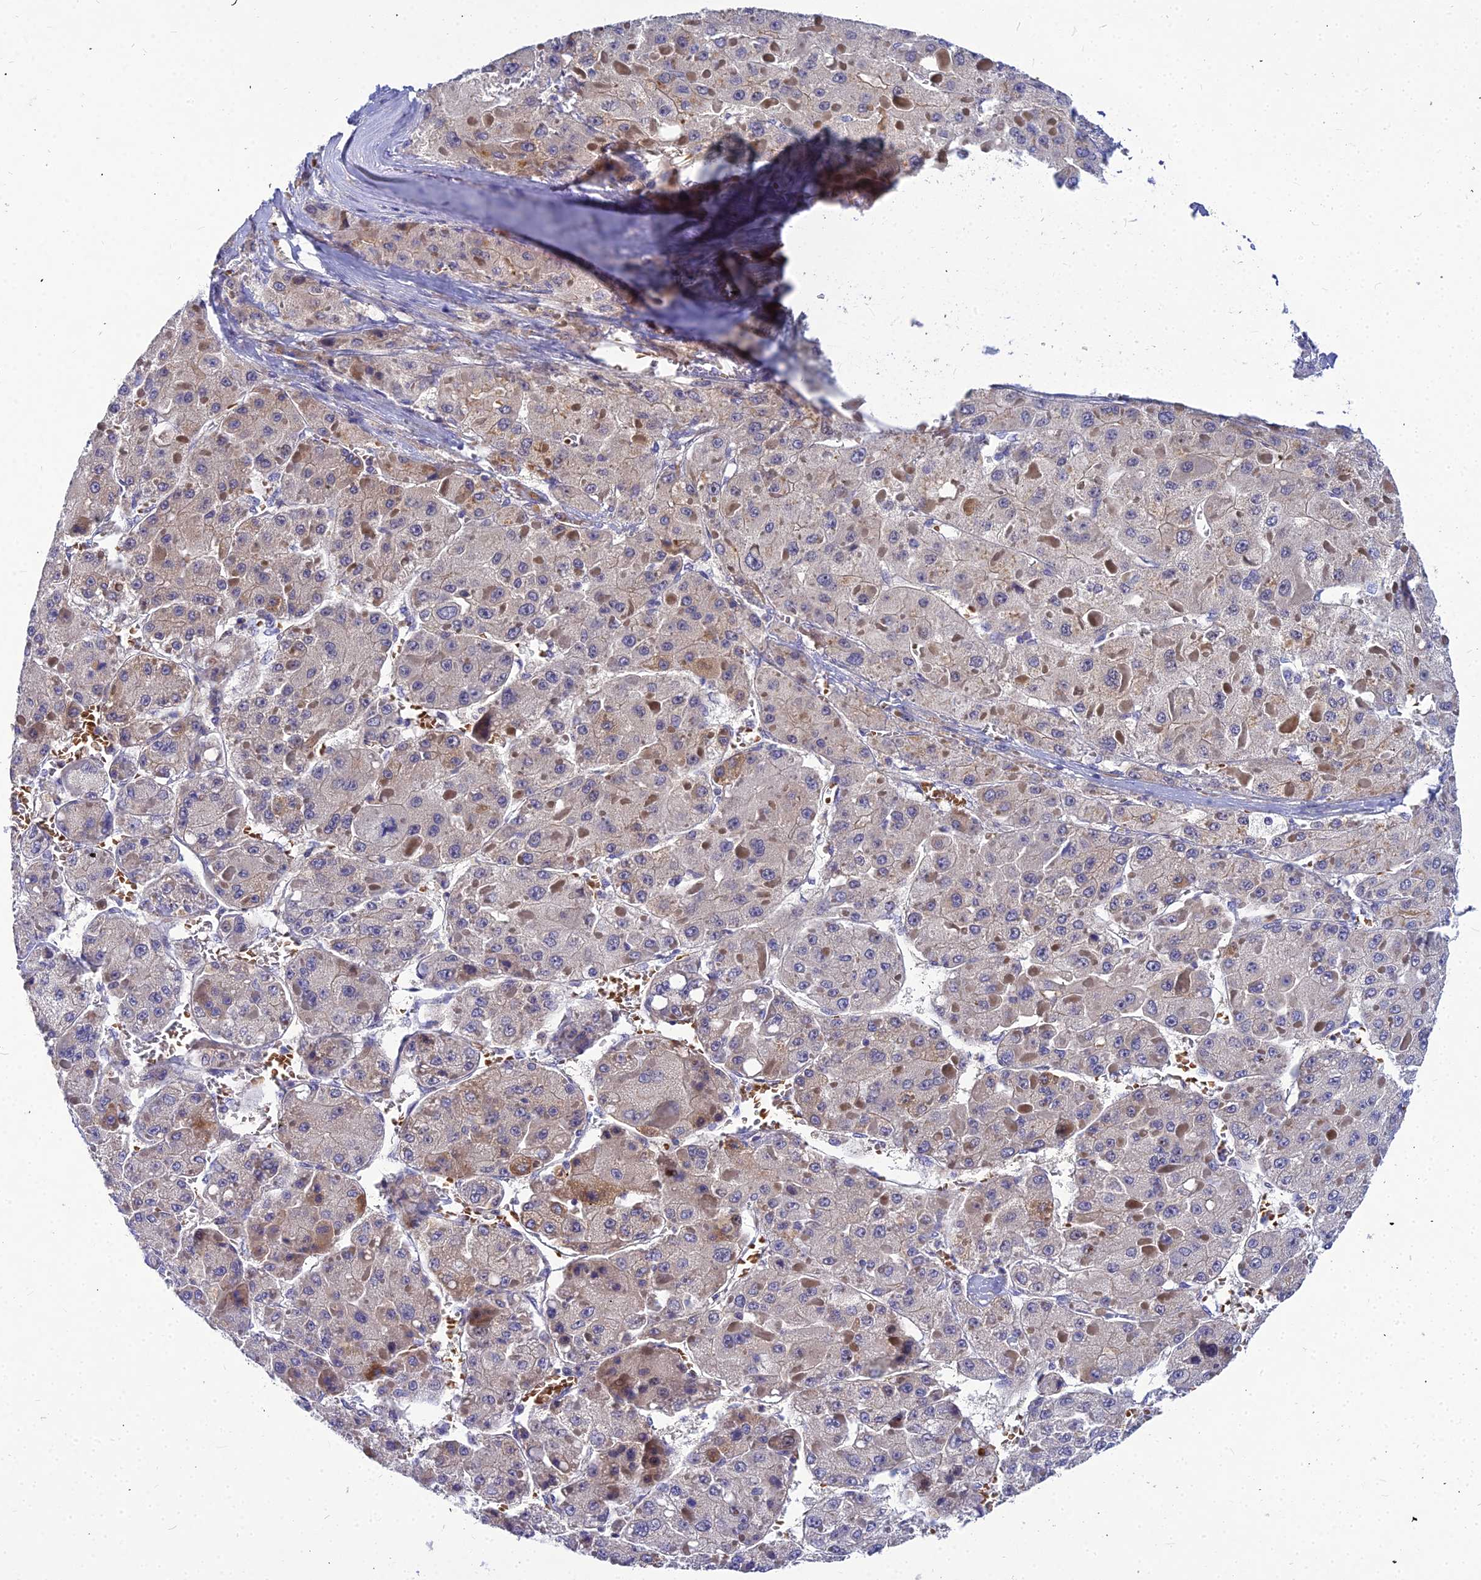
{"staining": {"intensity": "moderate", "quantity": "<25%", "location": "cytoplasmic/membranous"}, "tissue": "liver cancer", "cell_type": "Tumor cells", "image_type": "cancer", "snomed": [{"axis": "morphology", "description": "Carcinoma, Hepatocellular, NOS"}, {"axis": "topography", "description": "Liver"}], "caption": "The histopathology image shows a brown stain indicating the presence of a protein in the cytoplasmic/membranous of tumor cells in hepatocellular carcinoma (liver). The staining was performed using DAB (3,3'-diaminobenzidine) to visualize the protein expression in brown, while the nuclei were stained in blue with hematoxylin (Magnification: 20x).", "gene": "DMRTA1", "patient": {"sex": "female", "age": 73}}